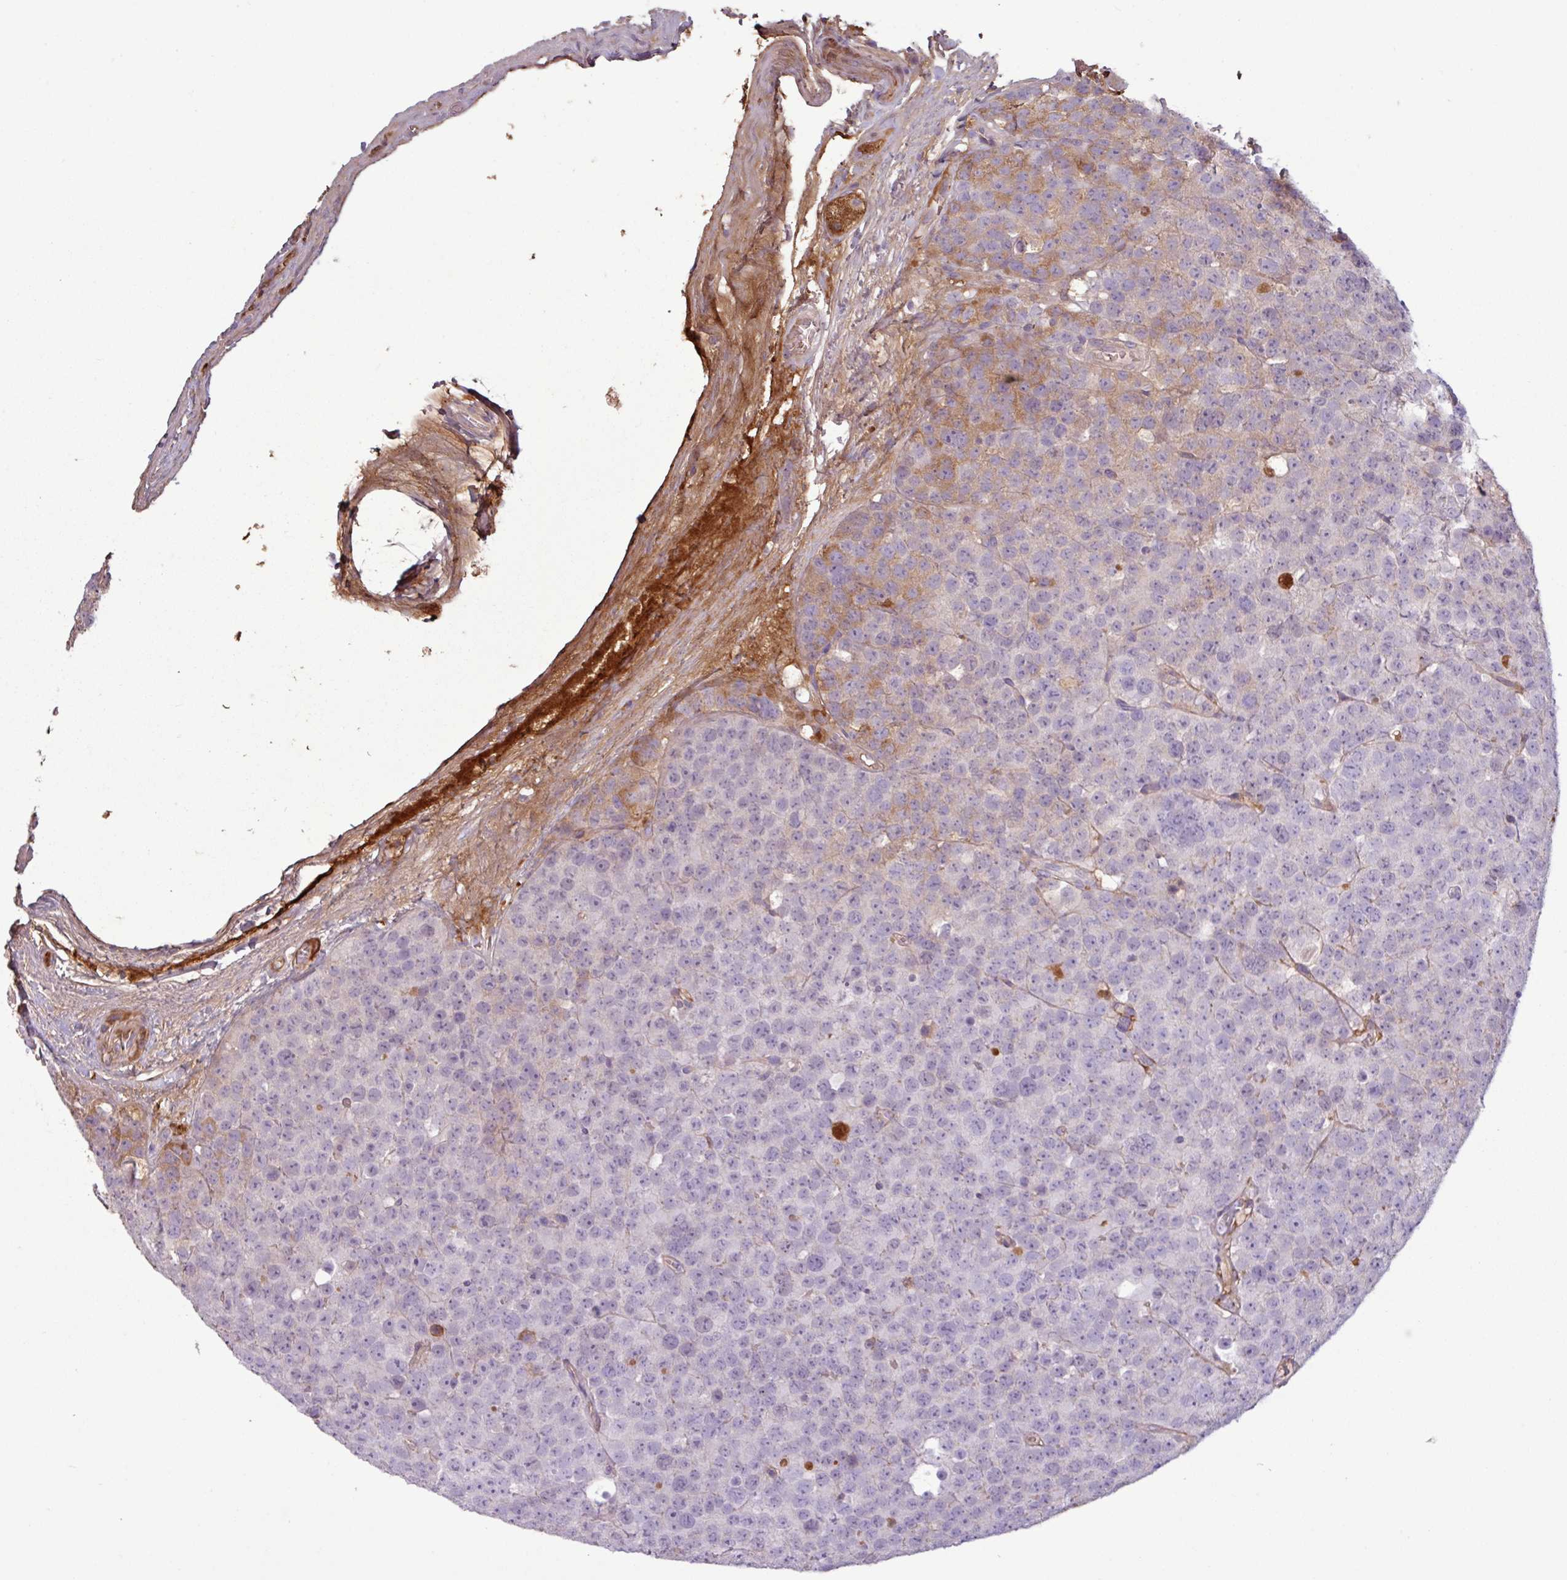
{"staining": {"intensity": "weak", "quantity": "<25%", "location": "cytoplasmic/membranous"}, "tissue": "testis cancer", "cell_type": "Tumor cells", "image_type": "cancer", "snomed": [{"axis": "morphology", "description": "Seminoma, NOS"}, {"axis": "topography", "description": "Testis"}], "caption": "DAB (3,3'-diaminobenzidine) immunohistochemical staining of human testis seminoma shows no significant staining in tumor cells.", "gene": "C4B", "patient": {"sex": "male", "age": 71}}